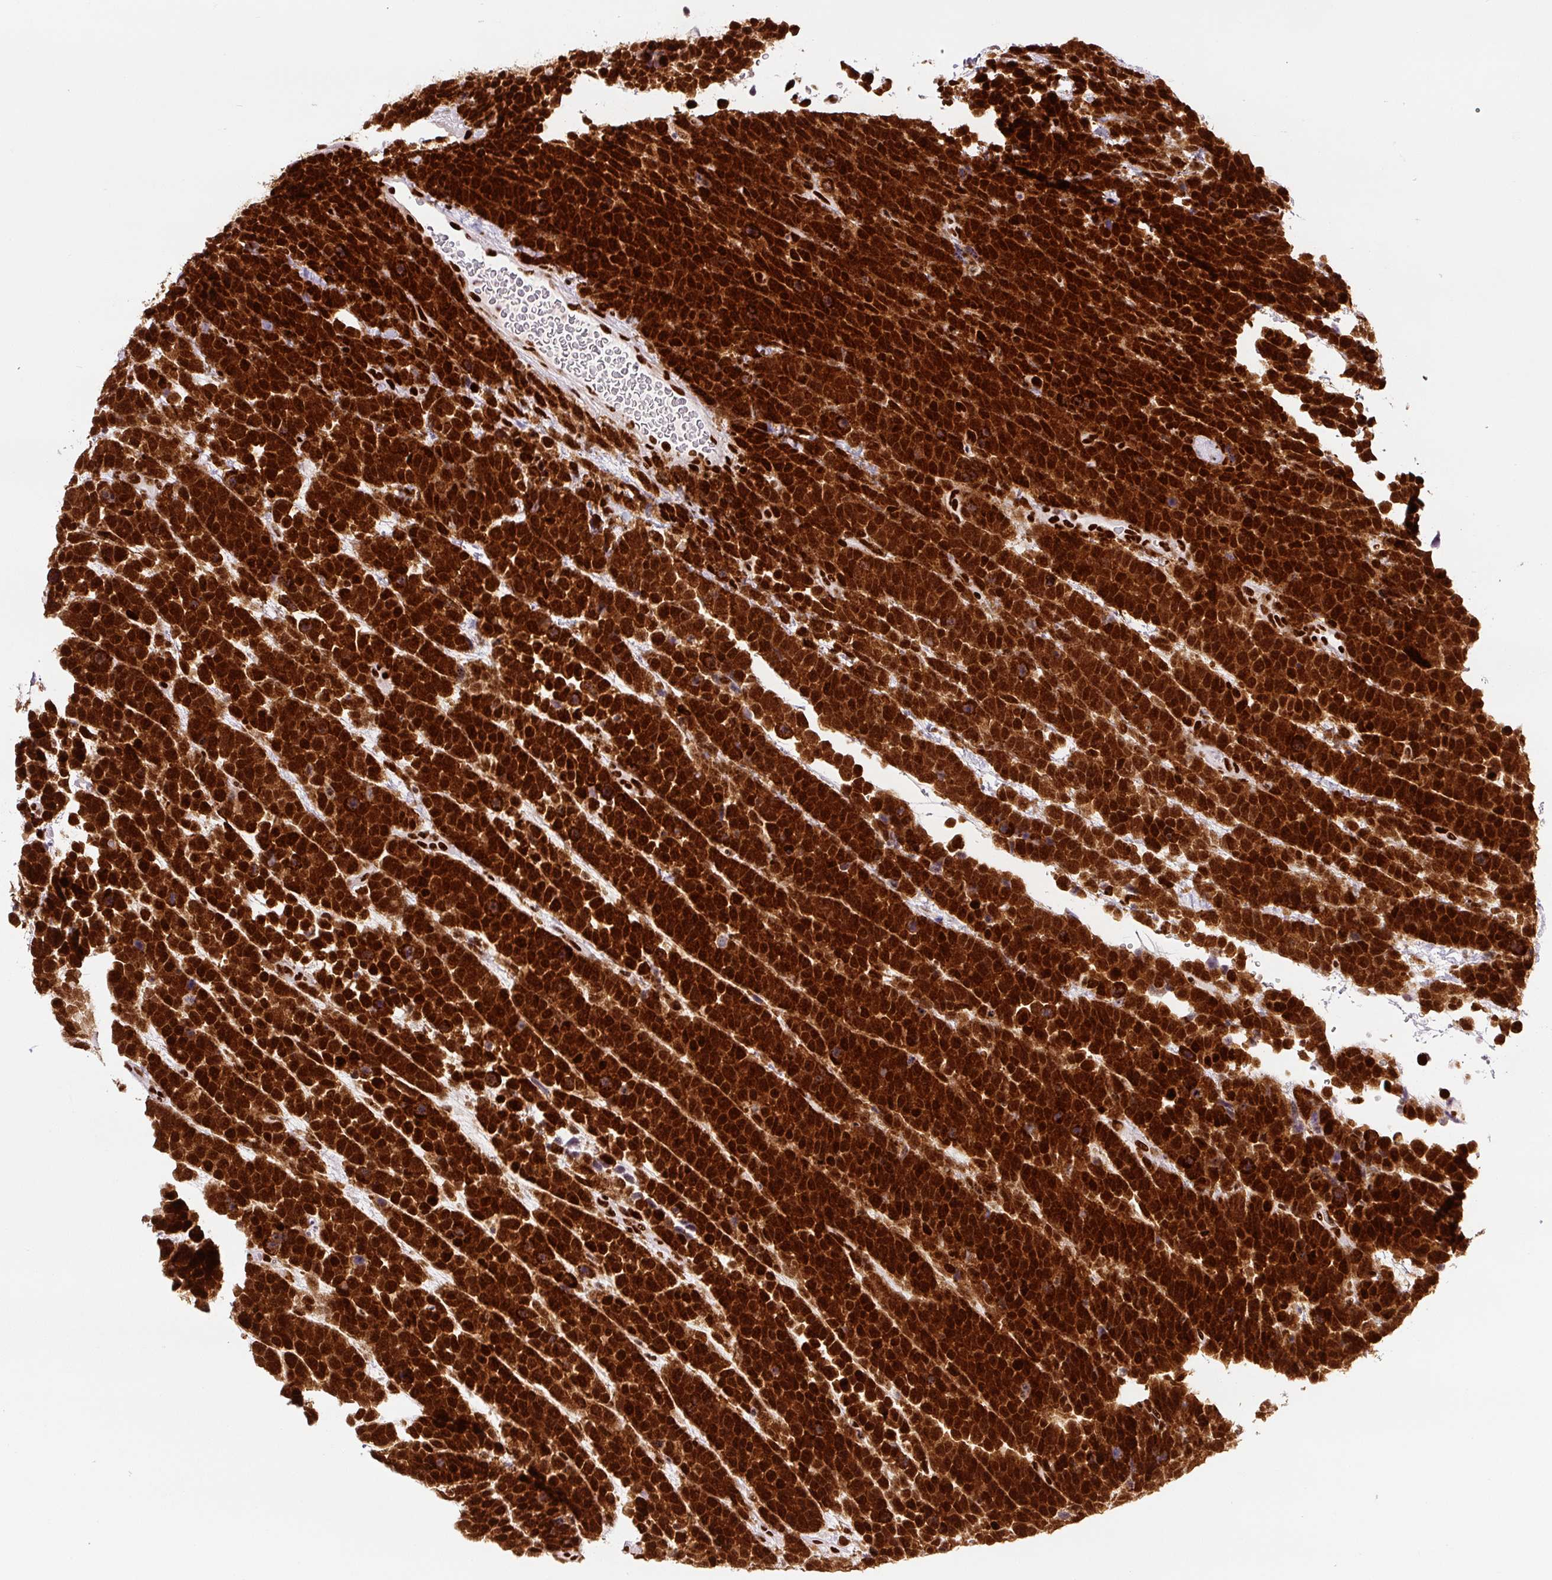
{"staining": {"intensity": "strong", "quantity": ">75%", "location": "nuclear"}, "tissue": "urothelial cancer", "cell_type": "Tumor cells", "image_type": "cancer", "snomed": [{"axis": "morphology", "description": "Urothelial carcinoma, High grade"}, {"axis": "topography", "description": "Urinary bladder"}], "caption": "A high amount of strong nuclear expression is present in about >75% of tumor cells in high-grade urothelial carcinoma tissue.", "gene": "FUS", "patient": {"sex": "female", "age": 82}}